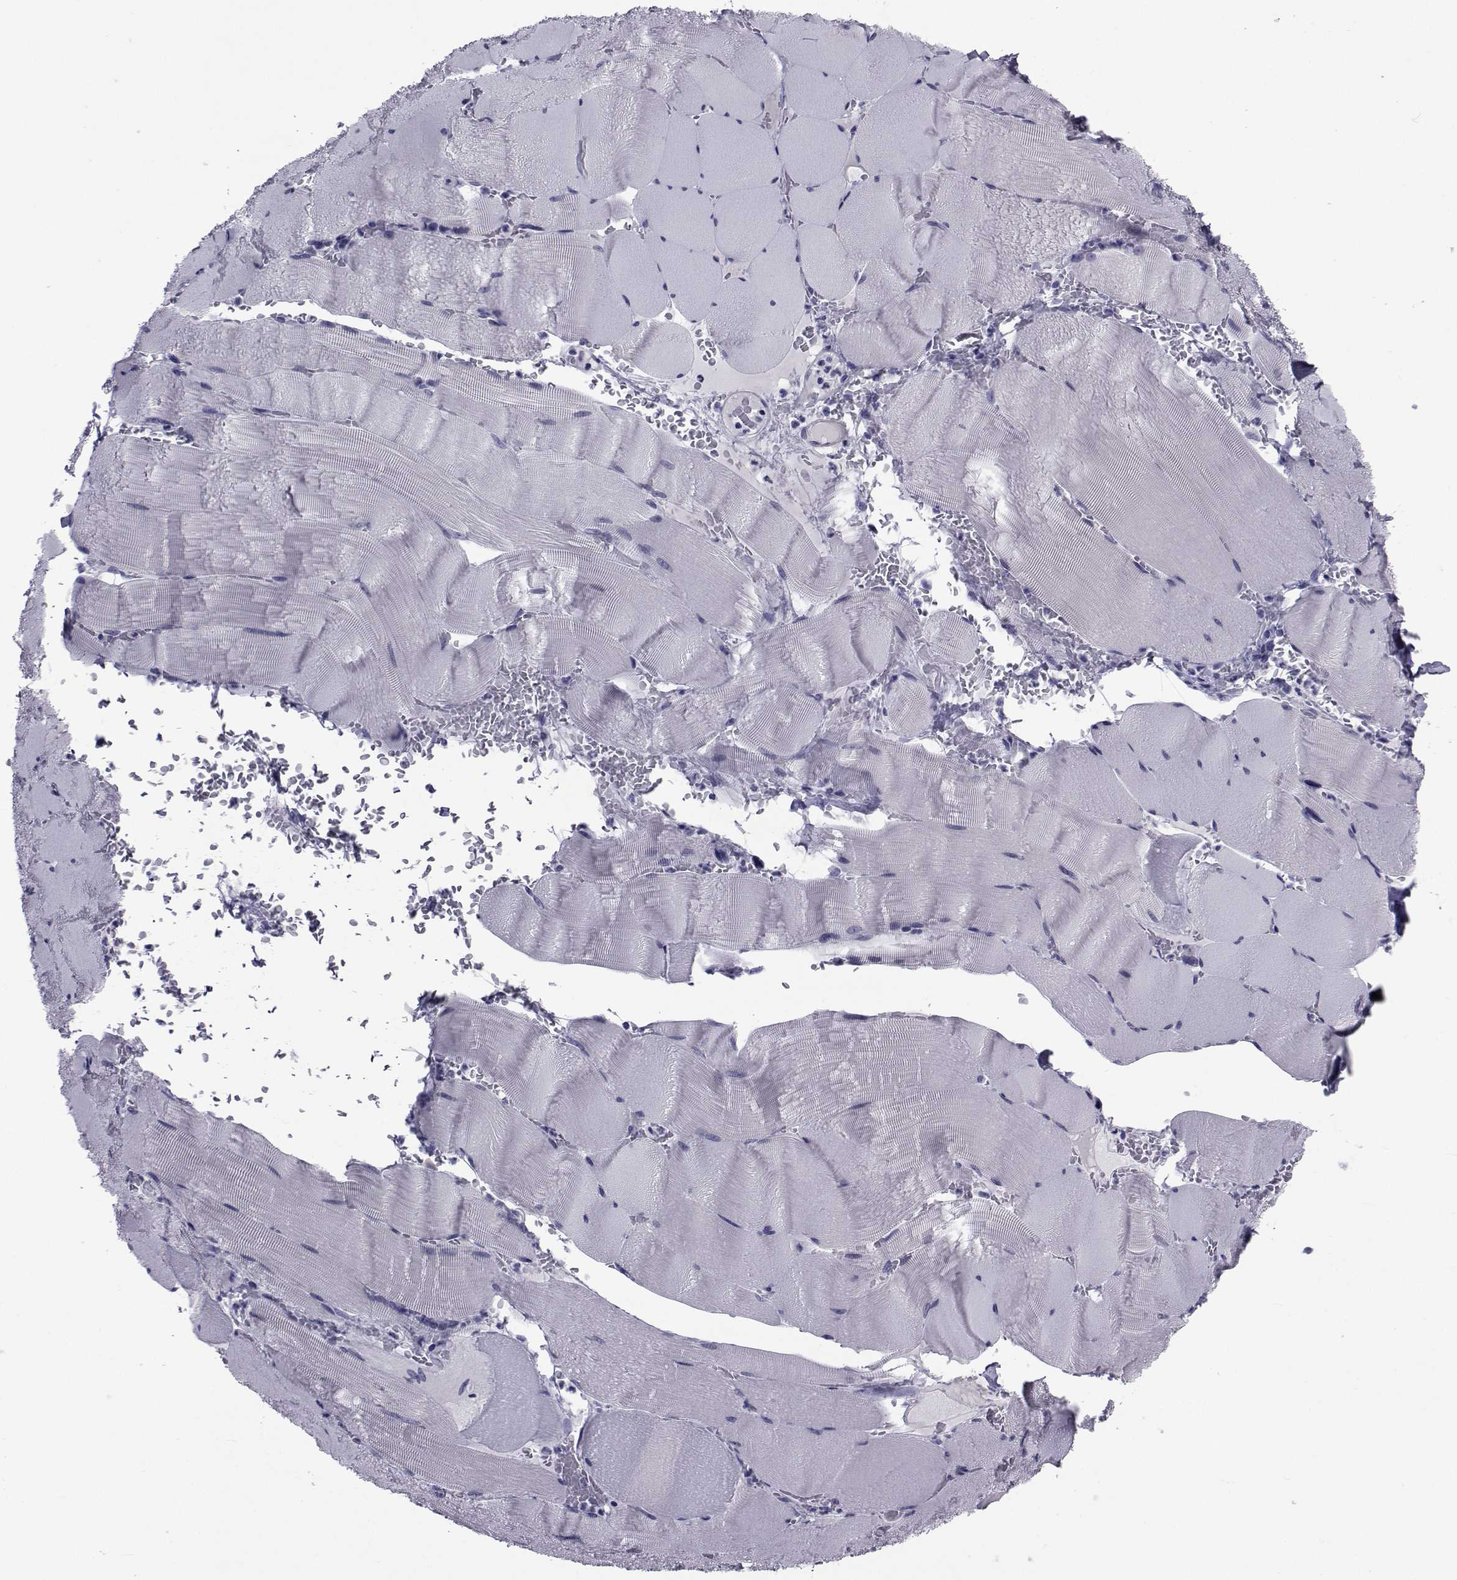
{"staining": {"intensity": "negative", "quantity": "none", "location": "none"}, "tissue": "skeletal muscle", "cell_type": "Myocytes", "image_type": "normal", "snomed": [{"axis": "morphology", "description": "Normal tissue, NOS"}, {"axis": "topography", "description": "Skeletal muscle"}], "caption": "The image exhibits no staining of myocytes in normal skeletal muscle. (DAB (3,3'-diaminobenzidine) IHC, high magnification).", "gene": "GKAP1", "patient": {"sex": "male", "age": 56}}